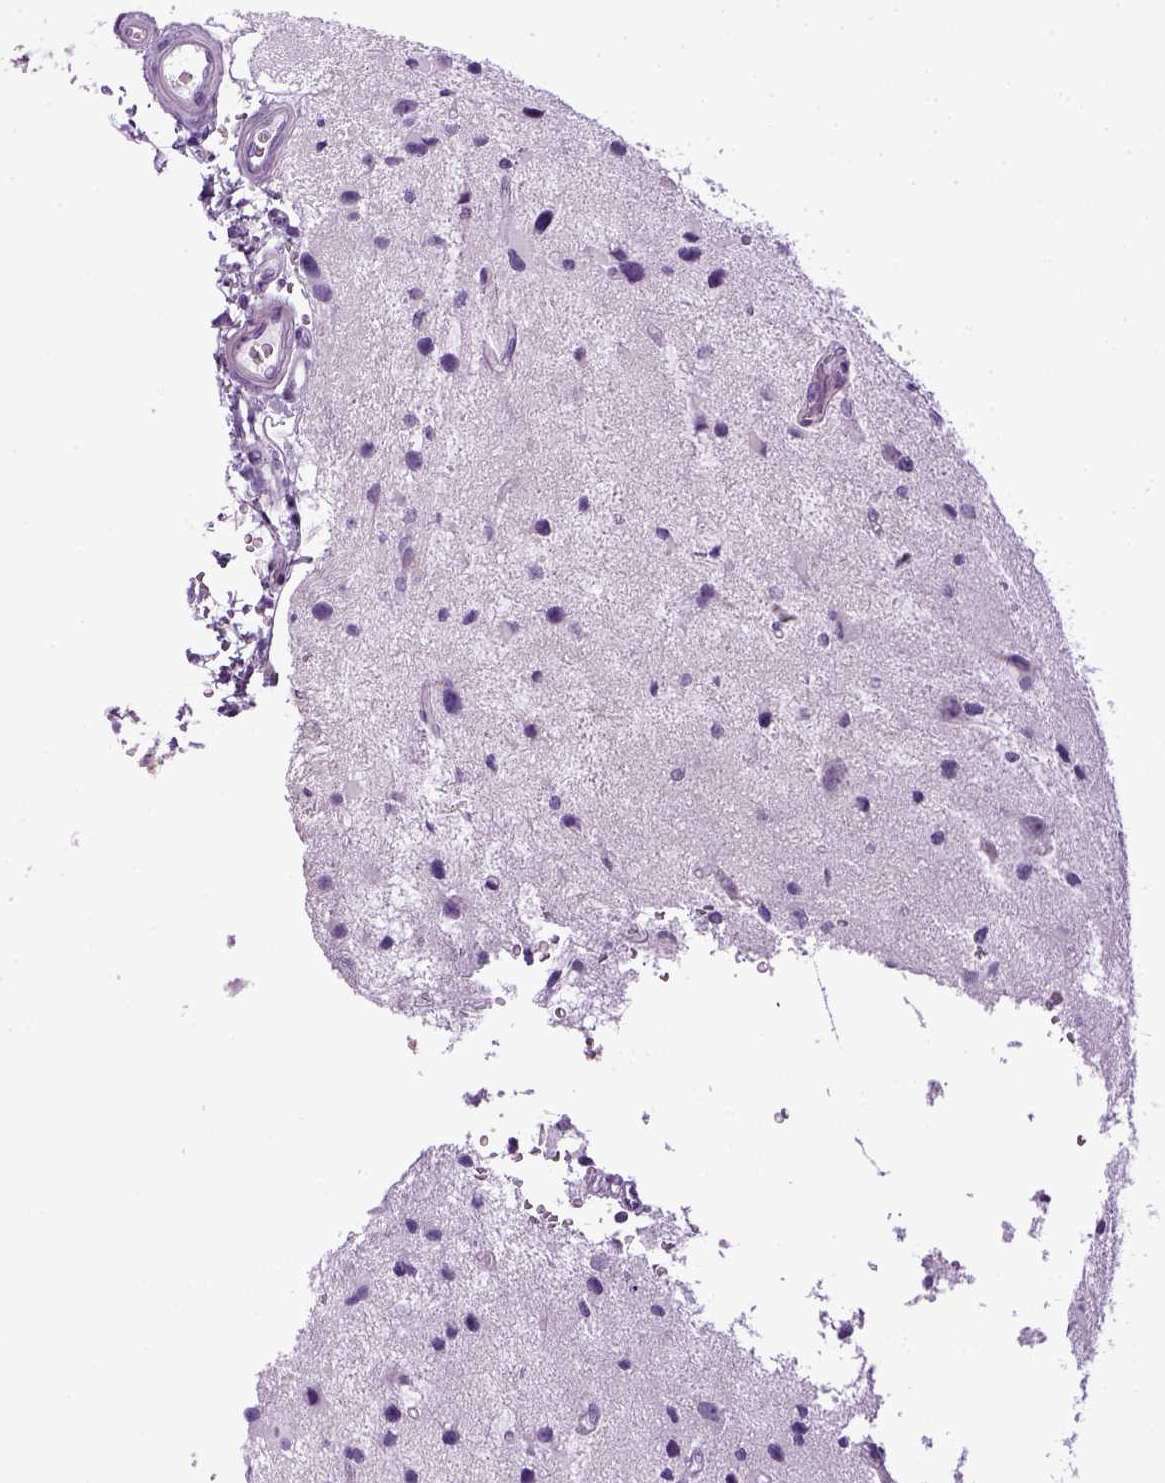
{"staining": {"intensity": "negative", "quantity": "none", "location": "none"}, "tissue": "glioma", "cell_type": "Tumor cells", "image_type": "cancer", "snomed": [{"axis": "morphology", "description": "Glioma, malignant, Low grade"}, {"axis": "topography", "description": "Brain"}], "caption": "Immunohistochemistry histopathology image of malignant low-grade glioma stained for a protein (brown), which displays no expression in tumor cells. (DAB IHC, high magnification).", "gene": "HMCN2", "patient": {"sex": "female", "age": 32}}